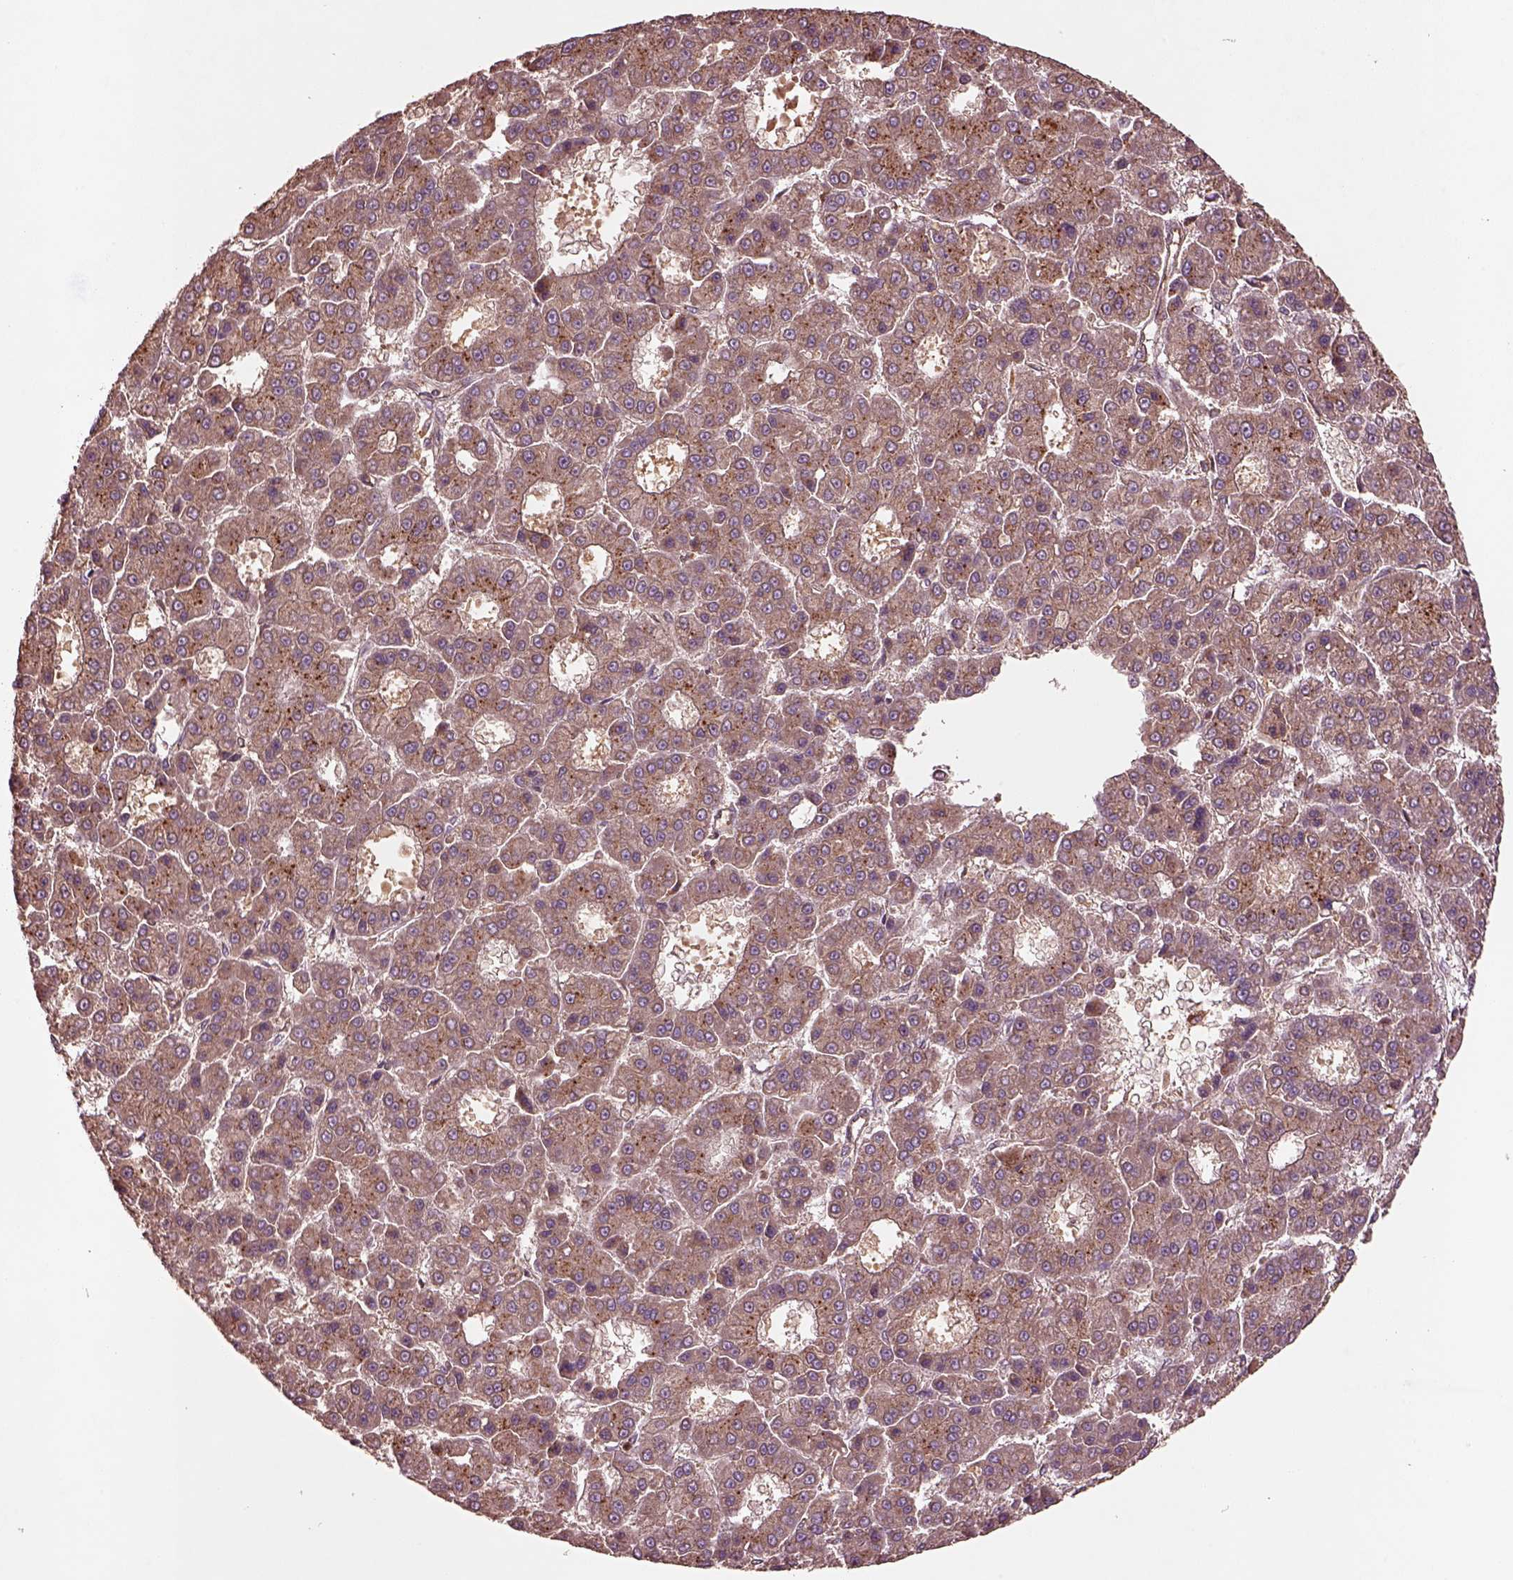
{"staining": {"intensity": "weak", "quantity": ">75%", "location": "cytoplasmic/membranous"}, "tissue": "liver cancer", "cell_type": "Tumor cells", "image_type": "cancer", "snomed": [{"axis": "morphology", "description": "Carcinoma, Hepatocellular, NOS"}, {"axis": "topography", "description": "Liver"}], "caption": "Immunohistochemical staining of liver cancer shows low levels of weak cytoplasmic/membranous positivity in about >75% of tumor cells. (brown staining indicates protein expression, while blue staining denotes nuclei).", "gene": "TRADD", "patient": {"sex": "male", "age": 70}}